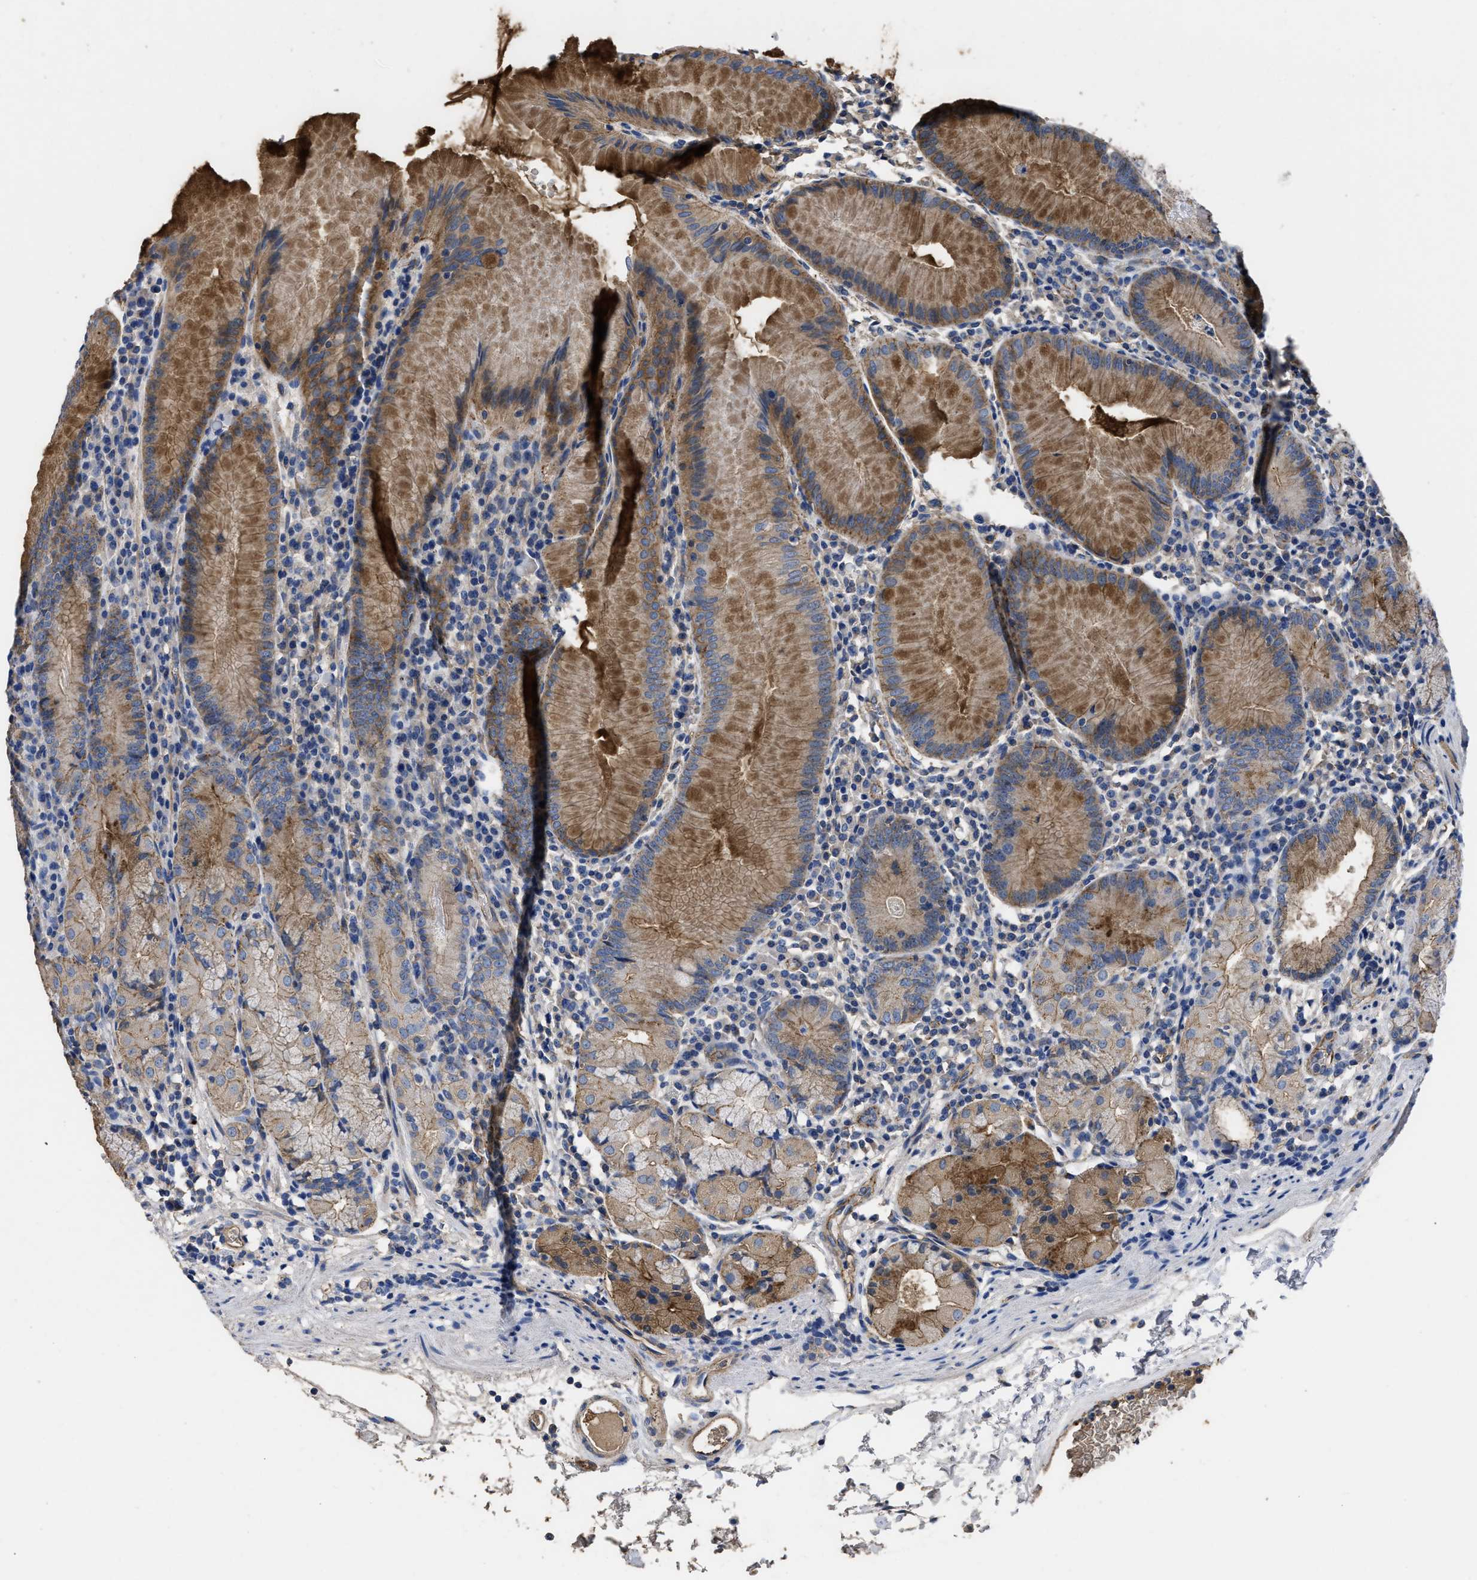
{"staining": {"intensity": "strong", "quantity": ">75%", "location": "cytoplasmic/membranous"}, "tissue": "stomach", "cell_type": "Glandular cells", "image_type": "normal", "snomed": [{"axis": "morphology", "description": "Normal tissue, NOS"}, {"axis": "topography", "description": "Stomach"}, {"axis": "topography", "description": "Stomach, lower"}], "caption": "A micrograph showing strong cytoplasmic/membranous staining in about >75% of glandular cells in normal stomach, as visualized by brown immunohistochemical staining.", "gene": "USP4", "patient": {"sex": "female", "age": 75}}